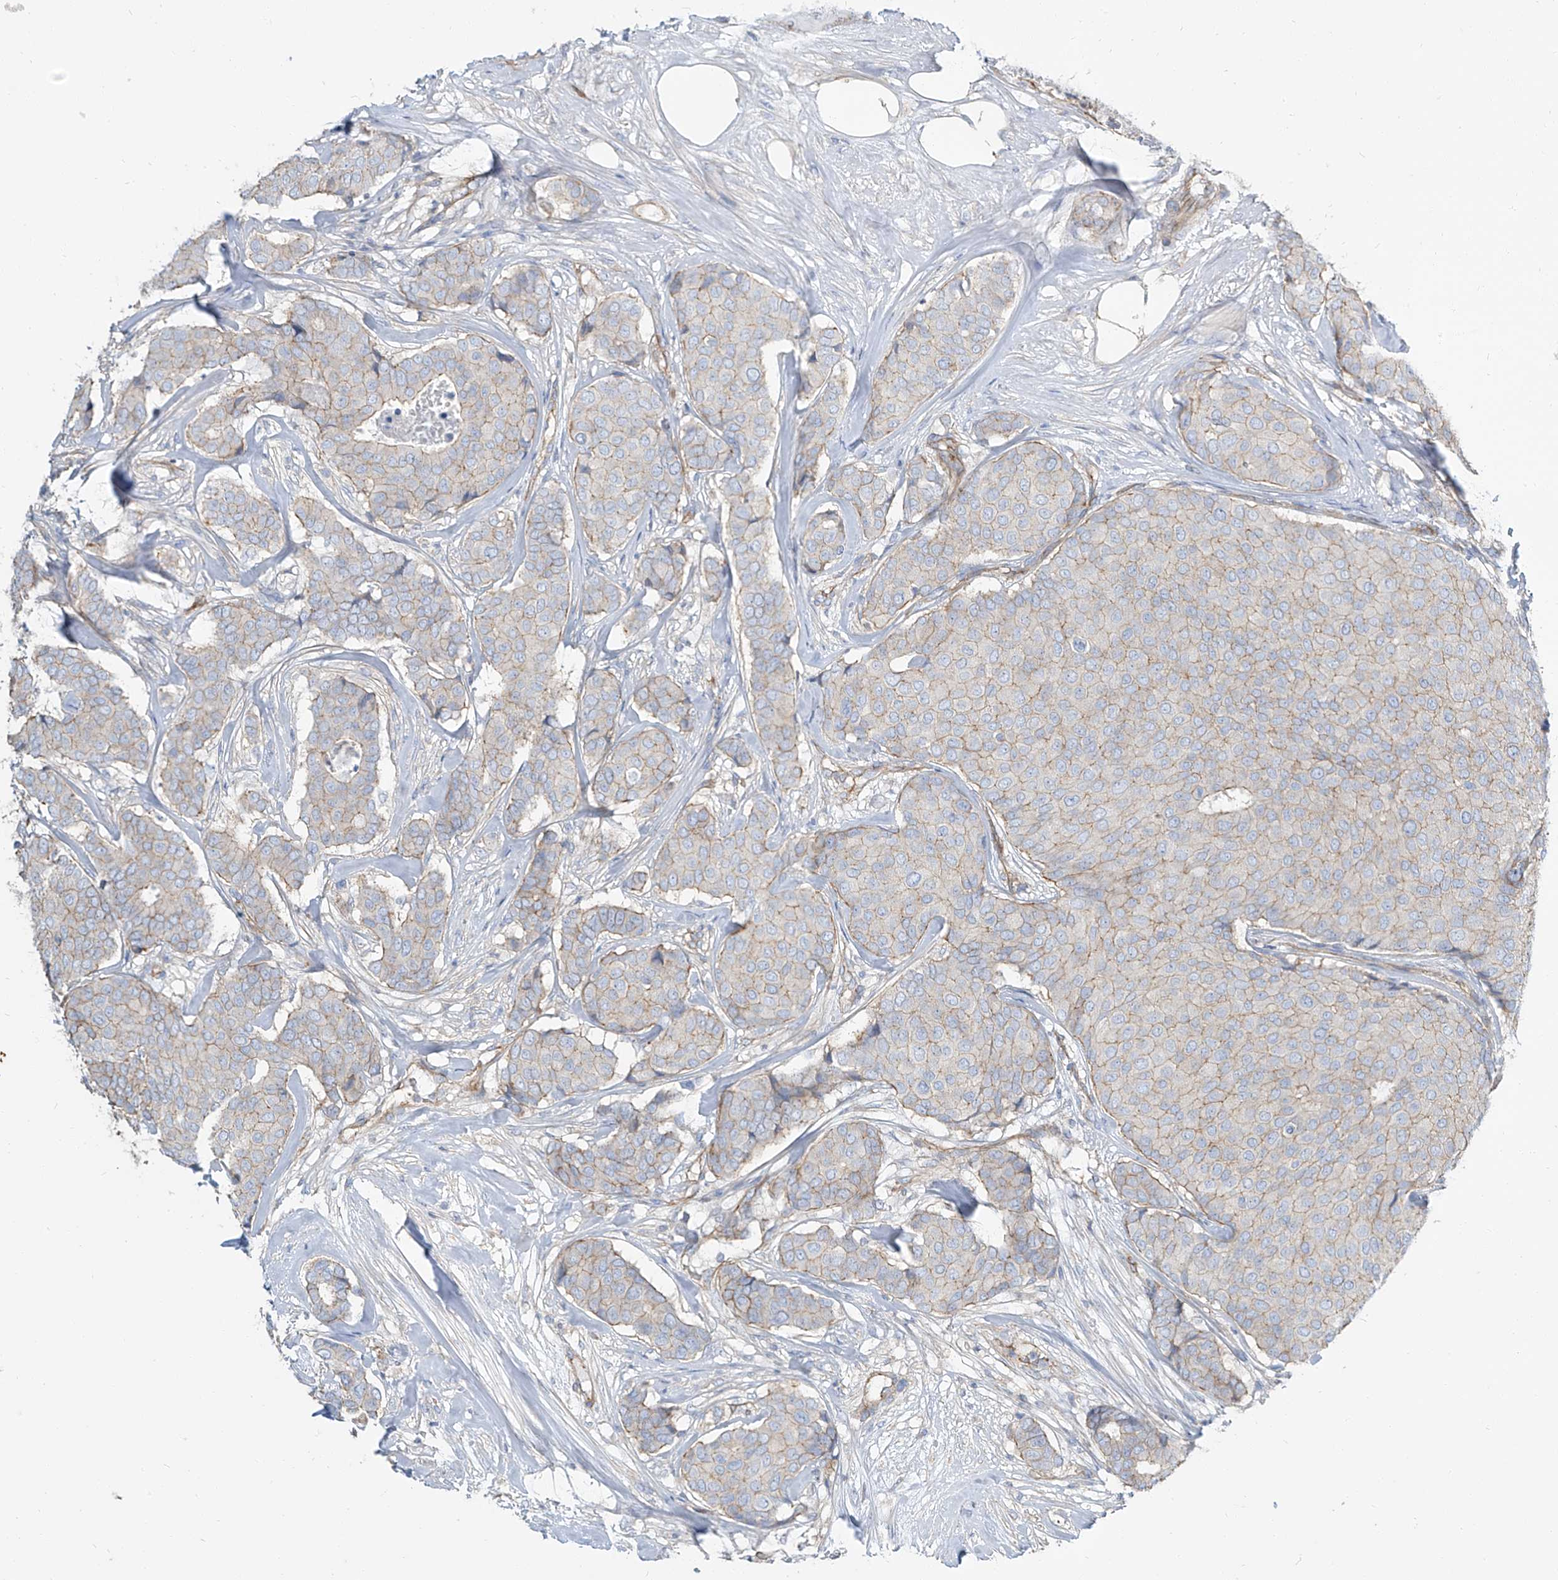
{"staining": {"intensity": "weak", "quantity": "25%-75%", "location": "cytoplasmic/membranous"}, "tissue": "breast cancer", "cell_type": "Tumor cells", "image_type": "cancer", "snomed": [{"axis": "morphology", "description": "Duct carcinoma"}, {"axis": "topography", "description": "Breast"}], "caption": "High-magnification brightfield microscopy of breast cancer stained with DAB (3,3'-diaminobenzidine) (brown) and counterstained with hematoxylin (blue). tumor cells exhibit weak cytoplasmic/membranous staining is identified in about25%-75% of cells.", "gene": "TXLNB", "patient": {"sex": "female", "age": 75}}